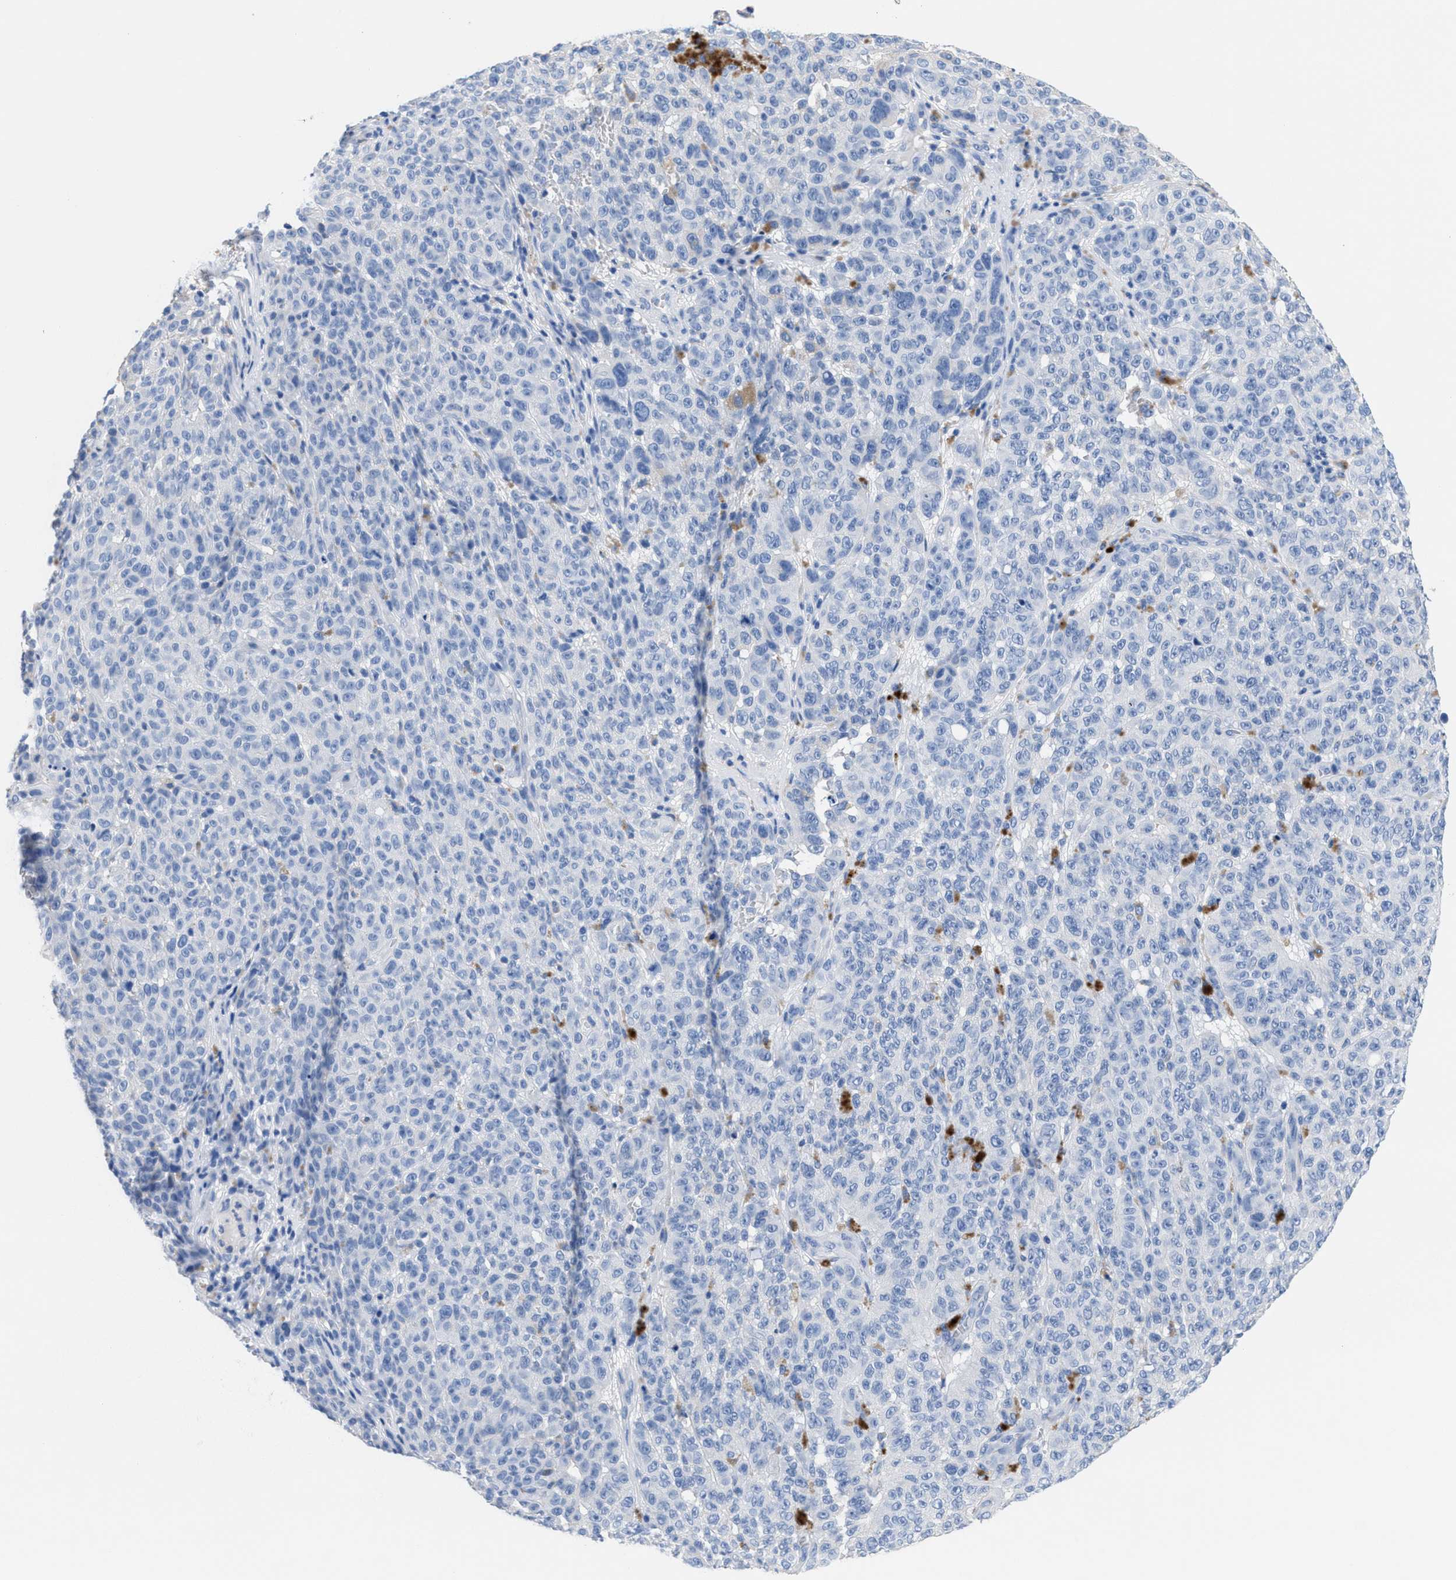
{"staining": {"intensity": "negative", "quantity": "none", "location": "none"}, "tissue": "melanoma", "cell_type": "Tumor cells", "image_type": "cancer", "snomed": [{"axis": "morphology", "description": "Malignant melanoma, NOS"}, {"axis": "topography", "description": "Skin"}], "caption": "This is a image of immunohistochemistry (IHC) staining of malignant melanoma, which shows no staining in tumor cells. (DAB (3,3'-diaminobenzidine) IHC with hematoxylin counter stain).", "gene": "SLFN13", "patient": {"sex": "female", "age": 82}}